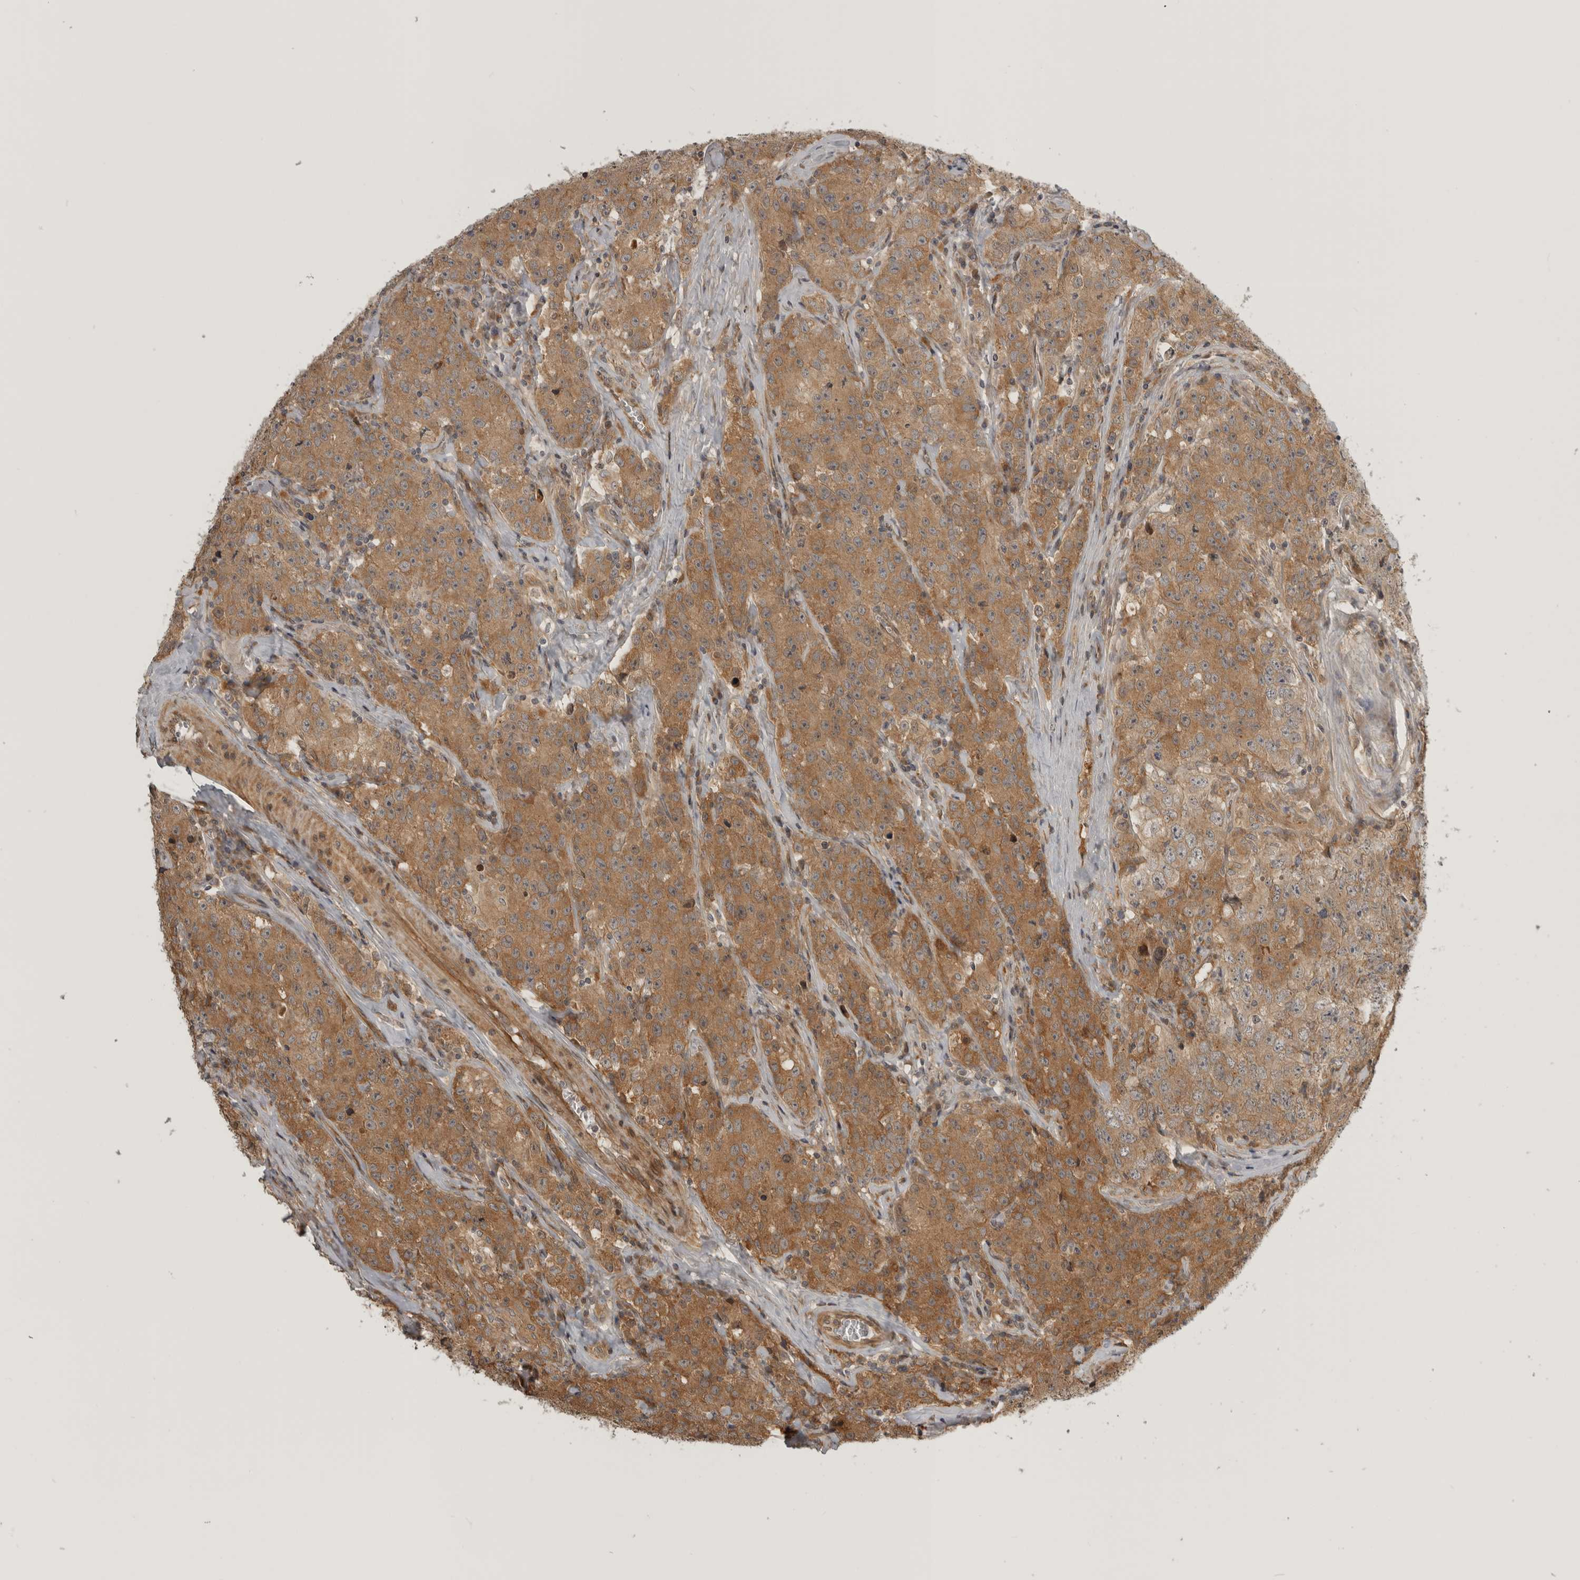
{"staining": {"intensity": "moderate", "quantity": ">75%", "location": "cytoplasmic/membranous"}, "tissue": "testis cancer", "cell_type": "Tumor cells", "image_type": "cancer", "snomed": [{"axis": "morphology", "description": "Seminoma, NOS"}, {"axis": "morphology", "description": "Carcinoma, Embryonal, NOS"}, {"axis": "topography", "description": "Testis"}], "caption": "Moderate cytoplasmic/membranous expression is appreciated in about >75% of tumor cells in testis cancer (seminoma).", "gene": "CUEDC1", "patient": {"sex": "male", "age": 43}}